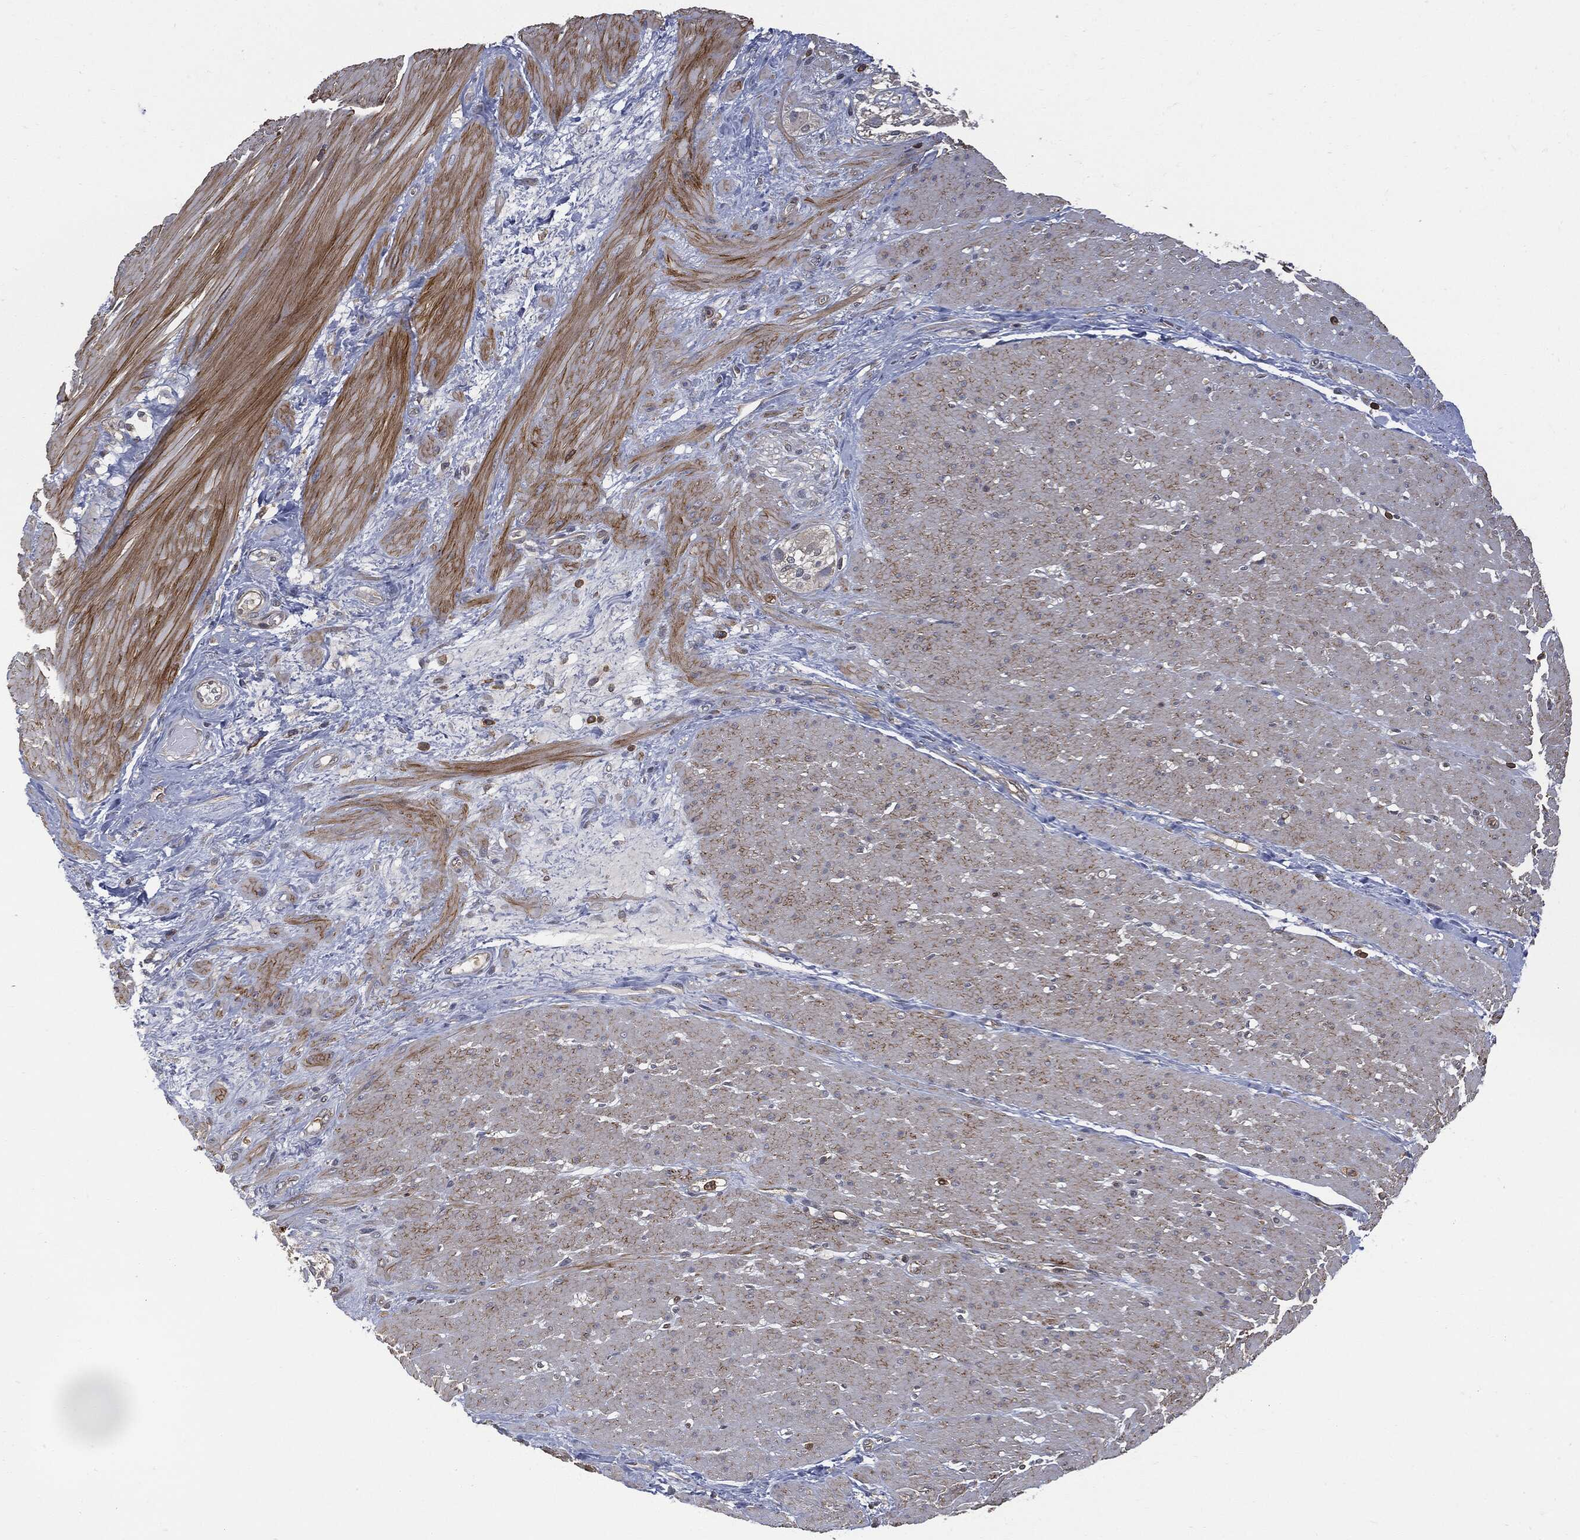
{"staining": {"intensity": "moderate", "quantity": "25%-75%", "location": "cytoplasmic/membranous"}, "tissue": "smooth muscle", "cell_type": "Smooth muscle cells", "image_type": "normal", "snomed": [{"axis": "morphology", "description": "Normal tissue, NOS"}, {"axis": "topography", "description": "Soft tissue"}, {"axis": "topography", "description": "Smooth muscle"}], "caption": "IHC (DAB) staining of normal human smooth muscle shows moderate cytoplasmic/membranous protein staining in about 25%-75% of smooth muscle cells. (DAB IHC with brightfield microscopy, high magnification).", "gene": "PSMB10", "patient": {"sex": "male", "age": 72}}